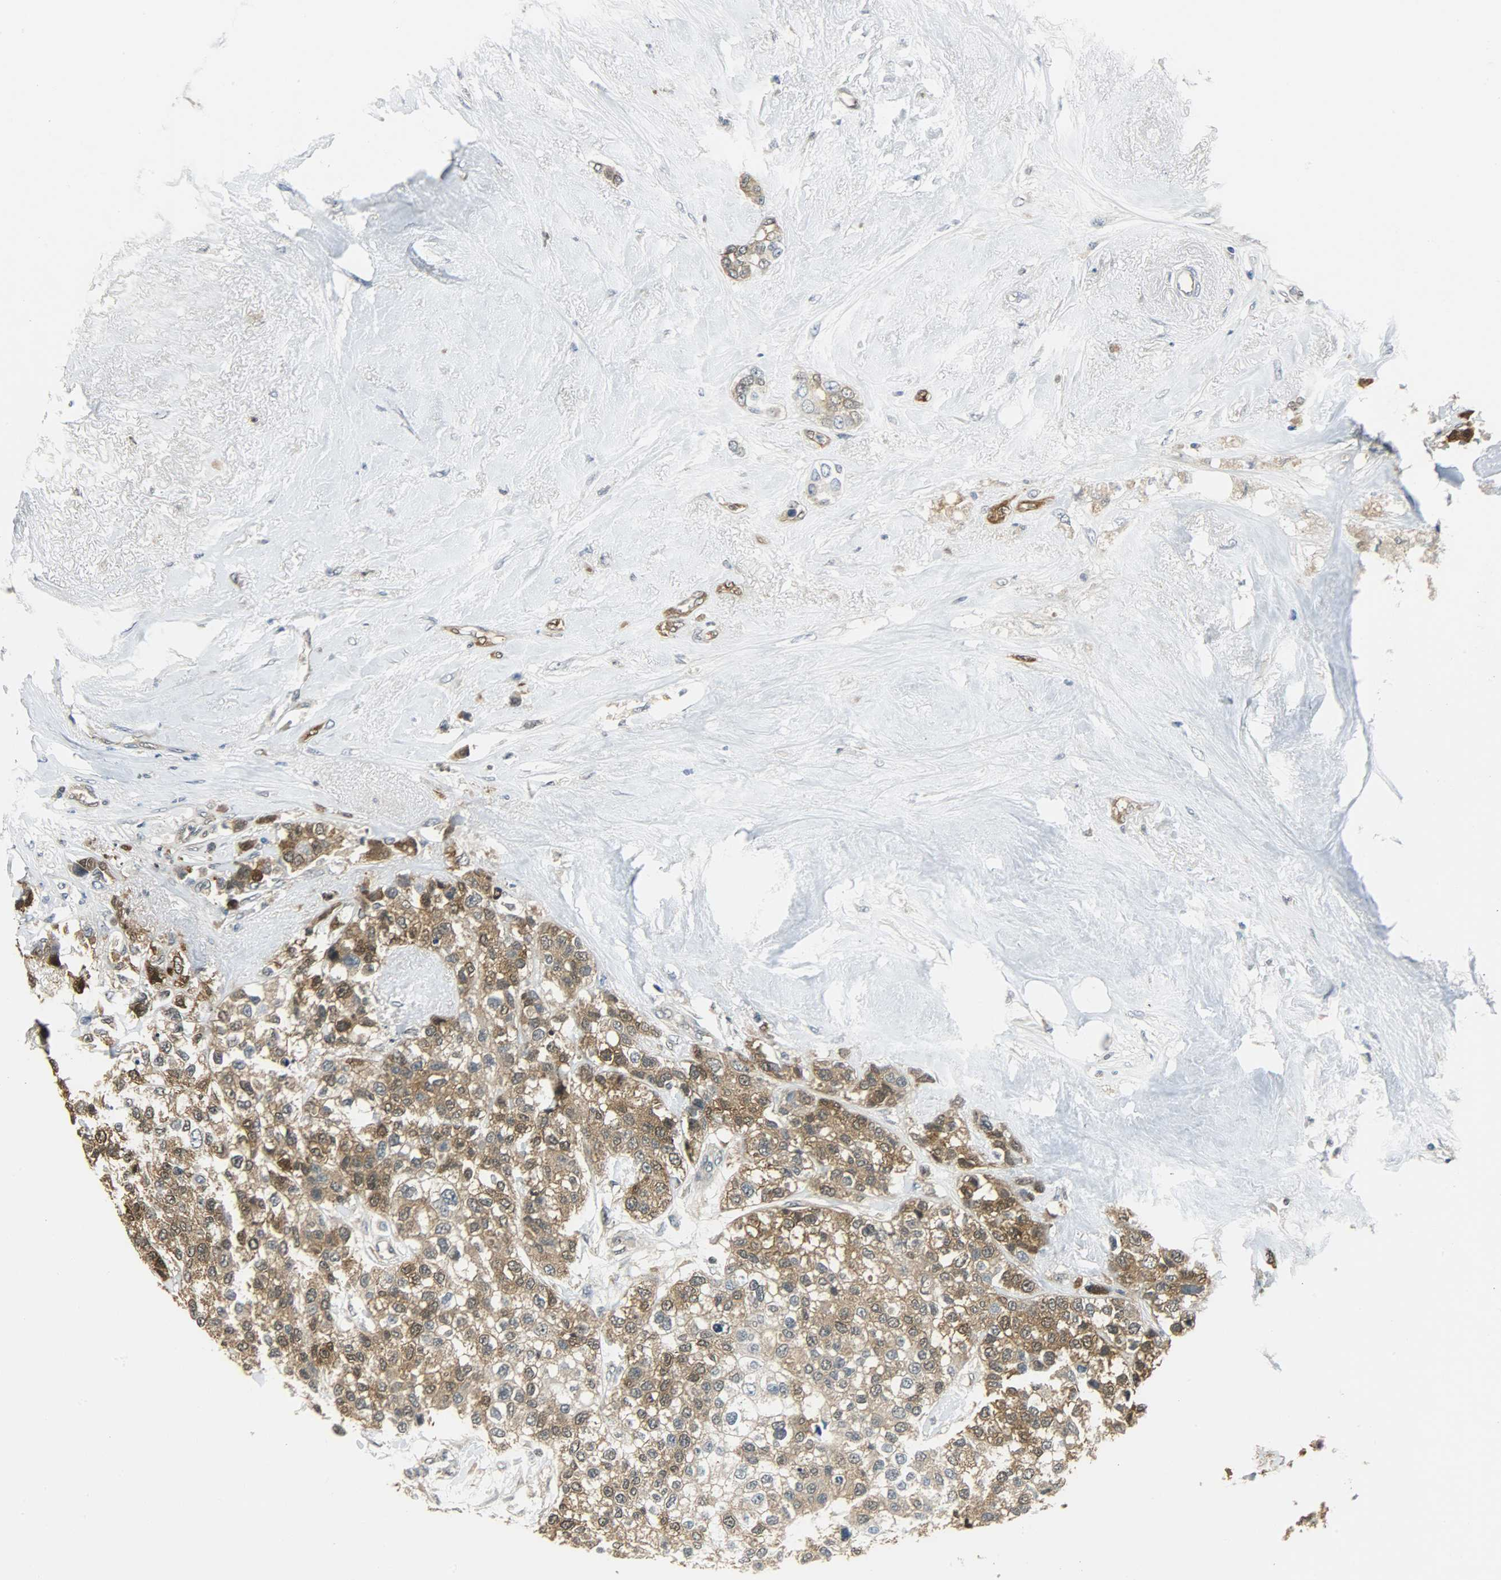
{"staining": {"intensity": "moderate", "quantity": ">75%", "location": "cytoplasmic/membranous,nuclear"}, "tissue": "breast cancer", "cell_type": "Tumor cells", "image_type": "cancer", "snomed": [{"axis": "morphology", "description": "Duct carcinoma"}, {"axis": "topography", "description": "Breast"}], "caption": "Breast infiltrating ductal carcinoma was stained to show a protein in brown. There is medium levels of moderate cytoplasmic/membranous and nuclear staining in about >75% of tumor cells. (DAB = brown stain, brightfield microscopy at high magnification).", "gene": "EIF4EBP1", "patient": {"sex": "female", "age": 51}}